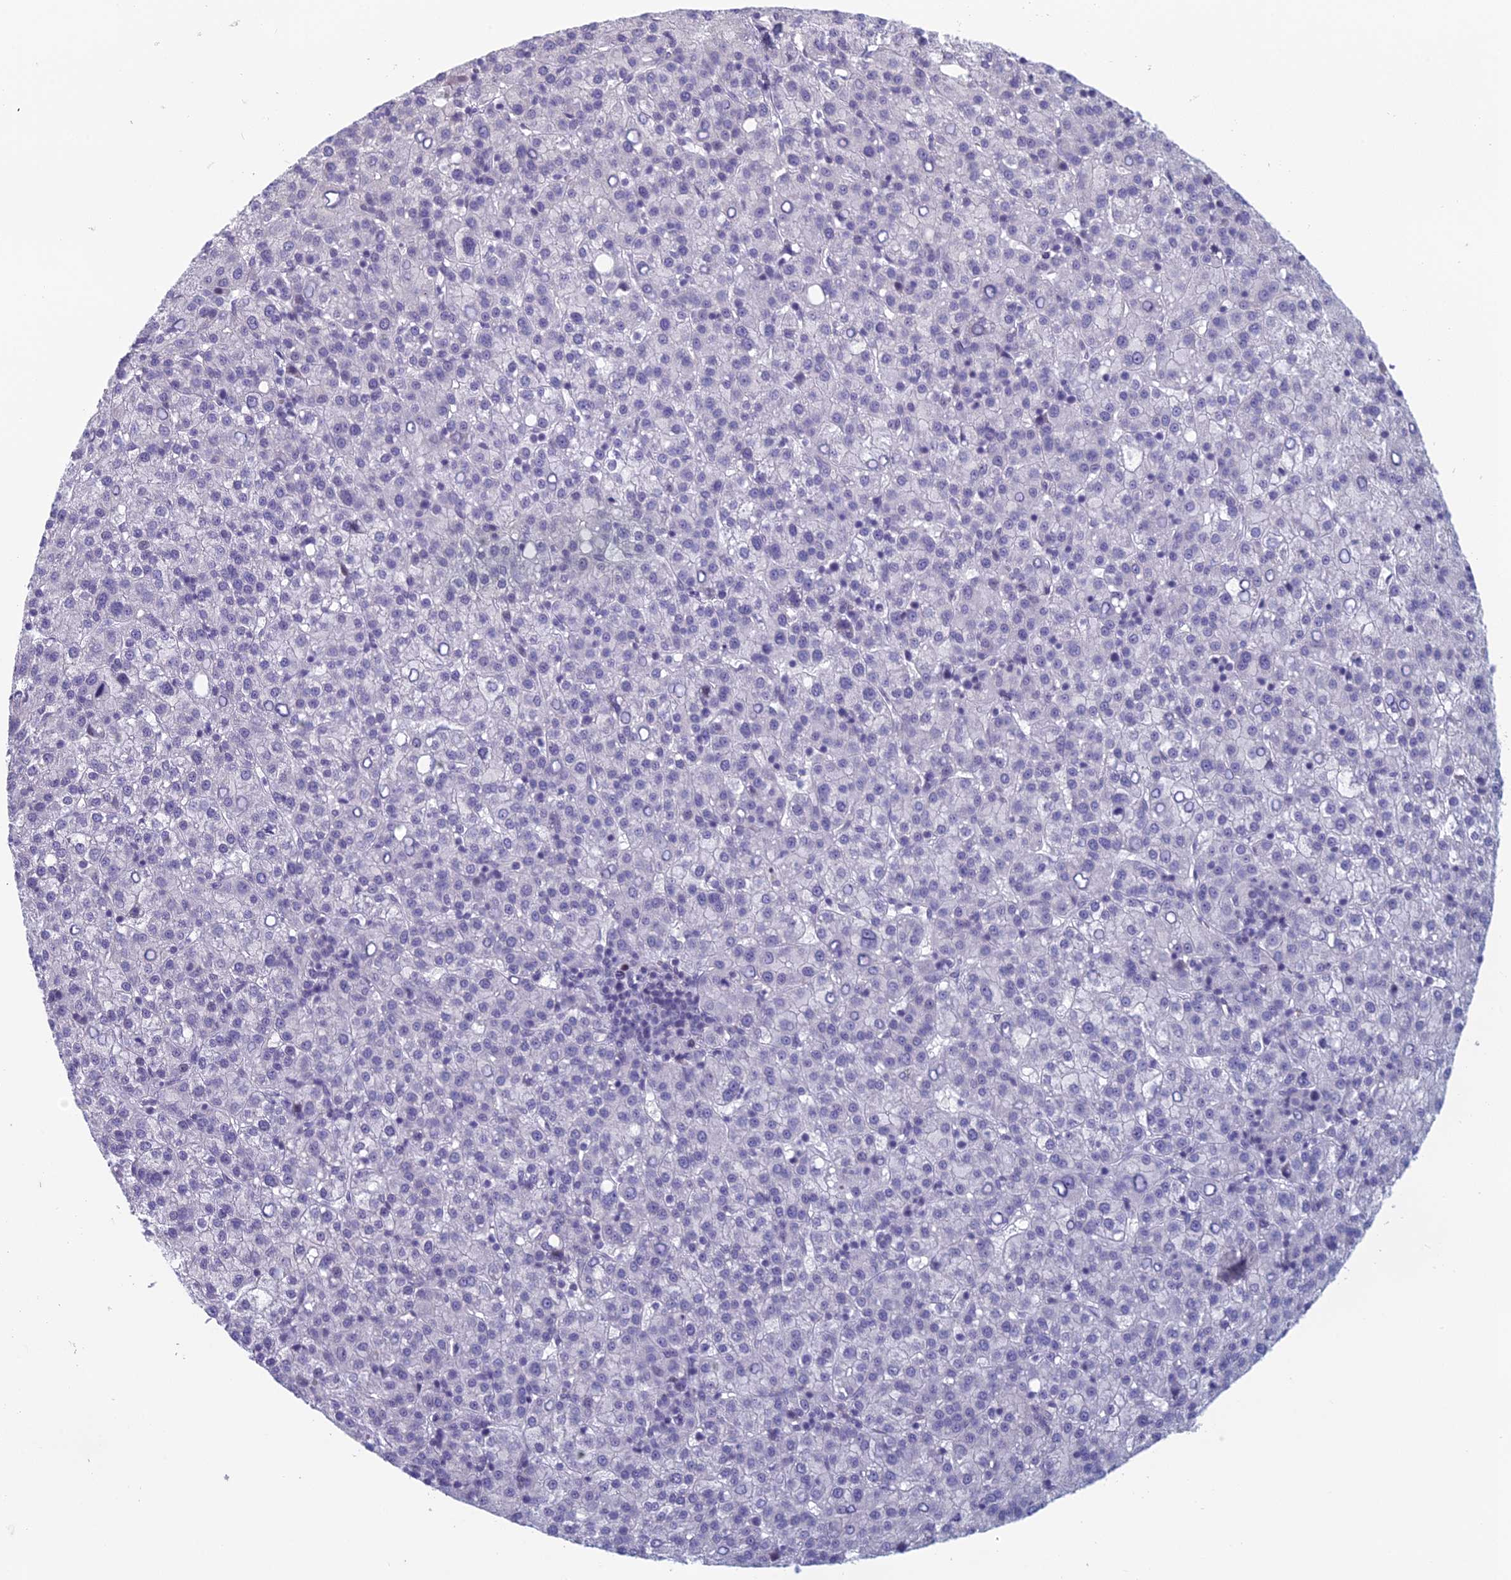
{"staining": {"intensity": "negative", "quantity": "none", "location": "none"}, "tissue": "liver cancer", "cell_type": "Tumor cells", "image_type": "cancer", "snomed": [{"axis": "morphology", "description": "Carcinoma, Hepatocellular, NOS"}, {"axis": "topography", "description": "Liver"}], "caption": "An IHC photomicrograph of liver cancer (hepatocellular carcinoma) is shown. There is no staining in tumor cells of liver cancer (hepatocellular carcinoma).", "gene": "RGS17", "patient": {"sex": "female", "age": 58}}